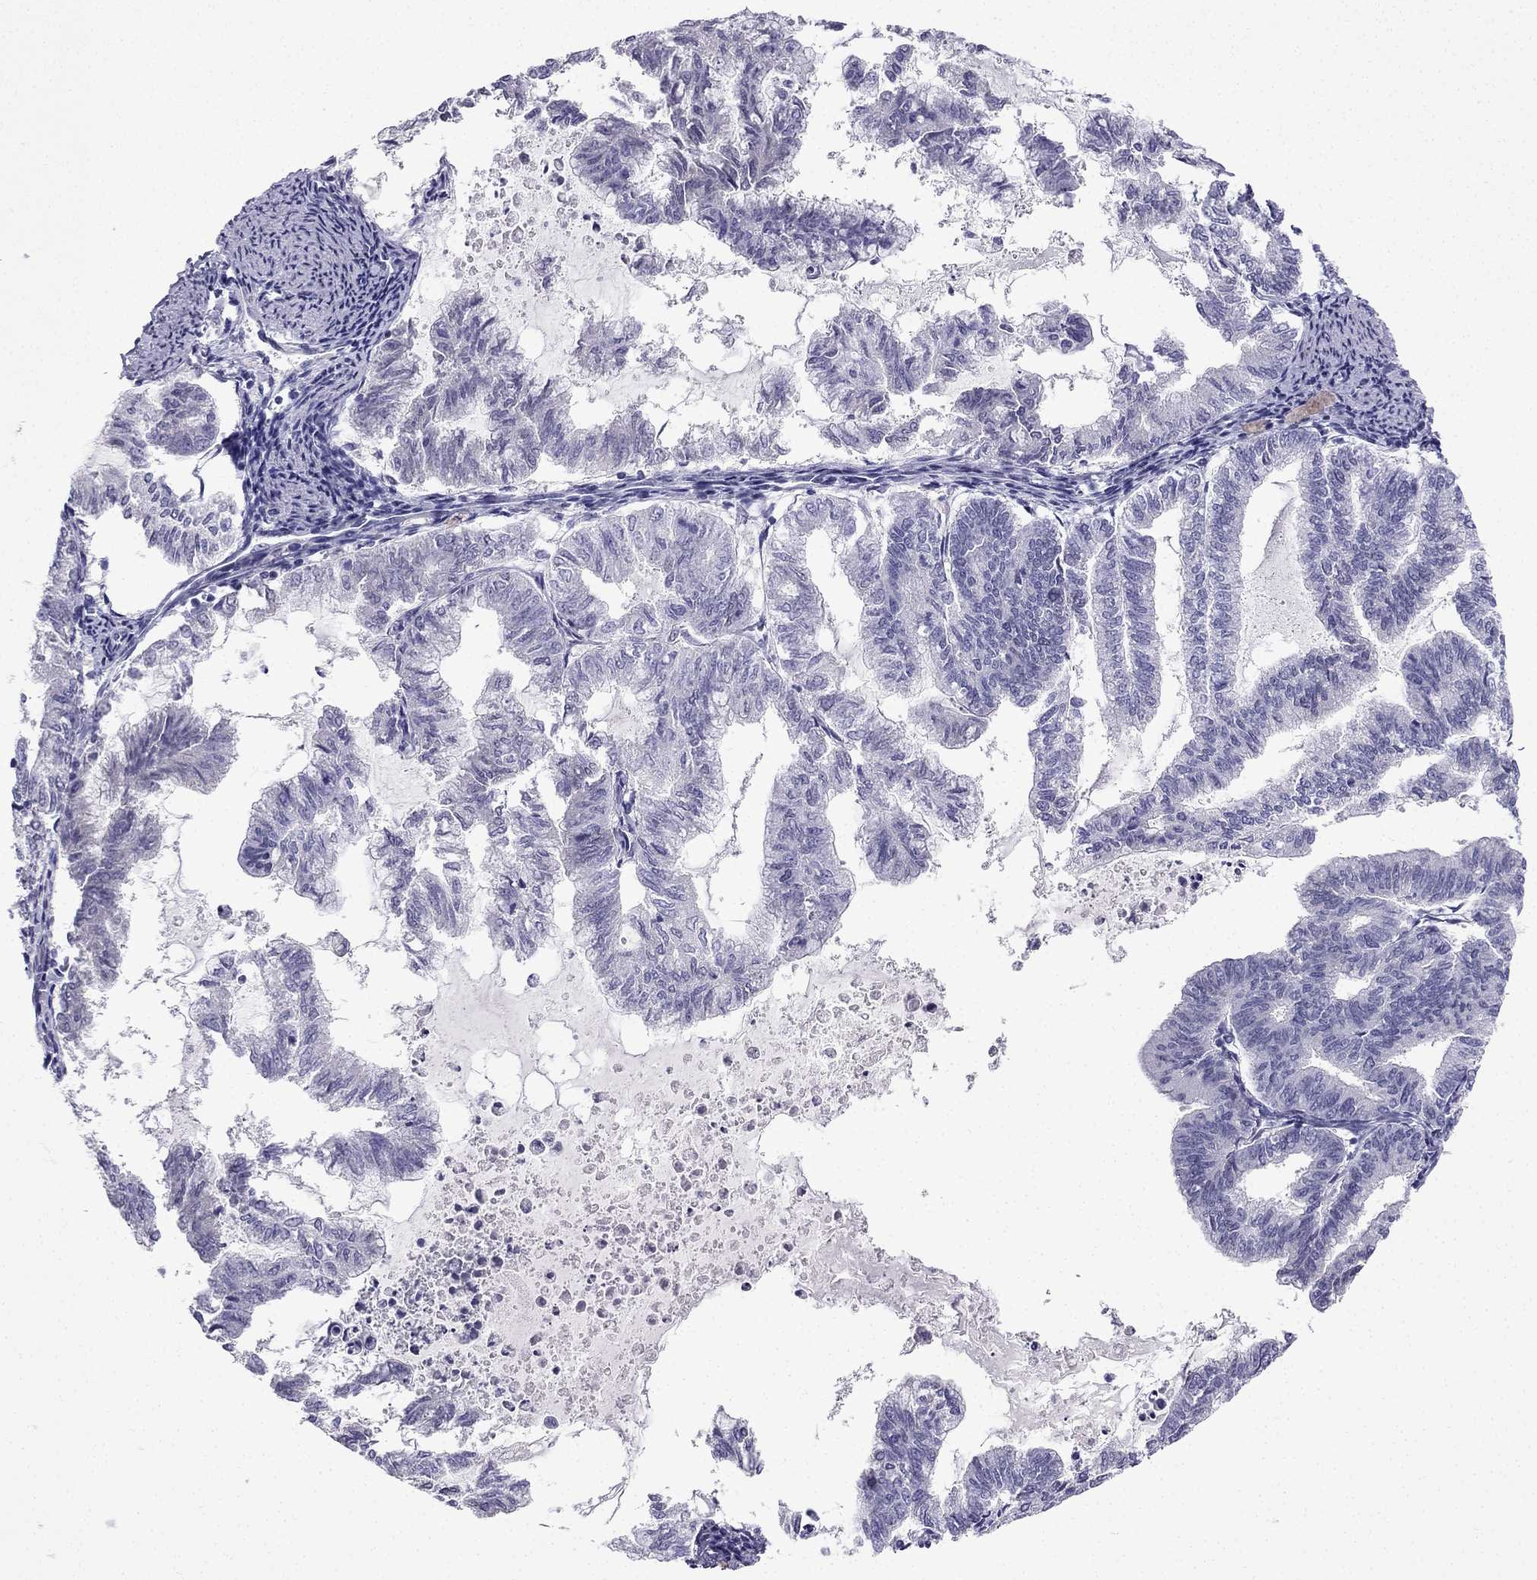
{"staining": {"intensity": "negative", "quantity": "none", "location": "none"}, "tissue": "endometrial cancer", "cell_type": "Tumor cells", "image_type": "cancer", "snomed": [{"axis": "morphology", "description": "Adenocarcinoma, NOS"}, {"axis": "topography", "description": "Endometrium"}], "caption": "Endometrial cancer was stained to show a protein in brown. There is no significant staining in tumor cells. (Stains: DAB immunohistochemistry with hematoxylin counter stain, Microscopy: brightfield microscopy at high magnification).", "gene": "NPTX1", "patient": {"sex": "female", "age": 79}}